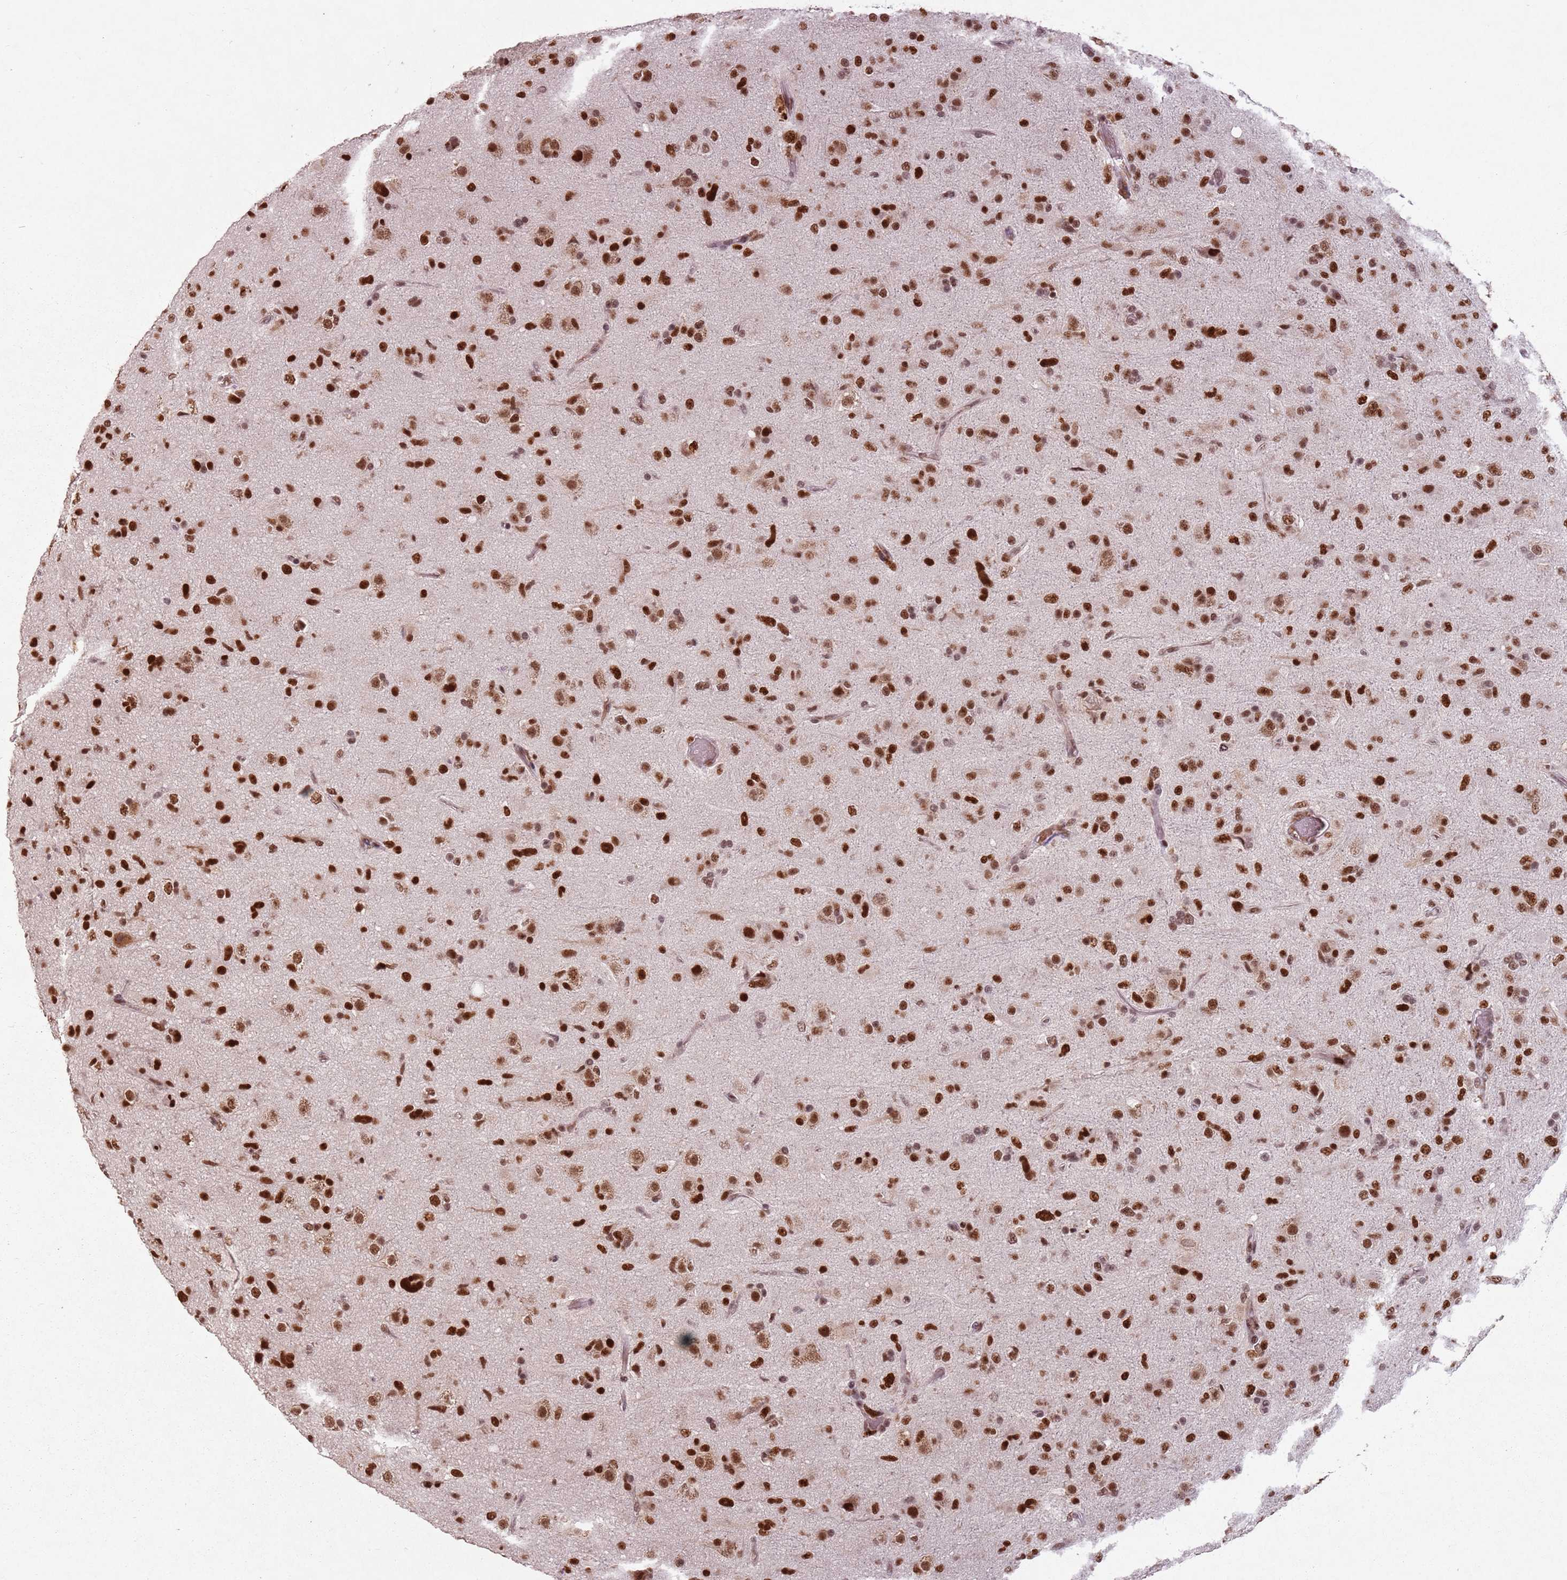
{"staining": {"intensity": "strong", "quantity": ">75%", "location": "nuclear"}, "tissue": "glioma", "cell_type": "Tumor cells", "image_type": "cancer", "snomed": [{"axis": "morphology", "description": "Glioma, malignant, Low grade"}, {"axis": "topography", "description": "Brain"}], "caption": "IHC image of neoplastic tissue: low-grade glioma (malignant) stained using immunohistochemistry shows high levels of strong protein expression localized specifically in the nuclear of tumor cells, appearing as a nuclear brown color.", "gene": "NCBP1", "patient": {"sex": "male", "age": 65}}